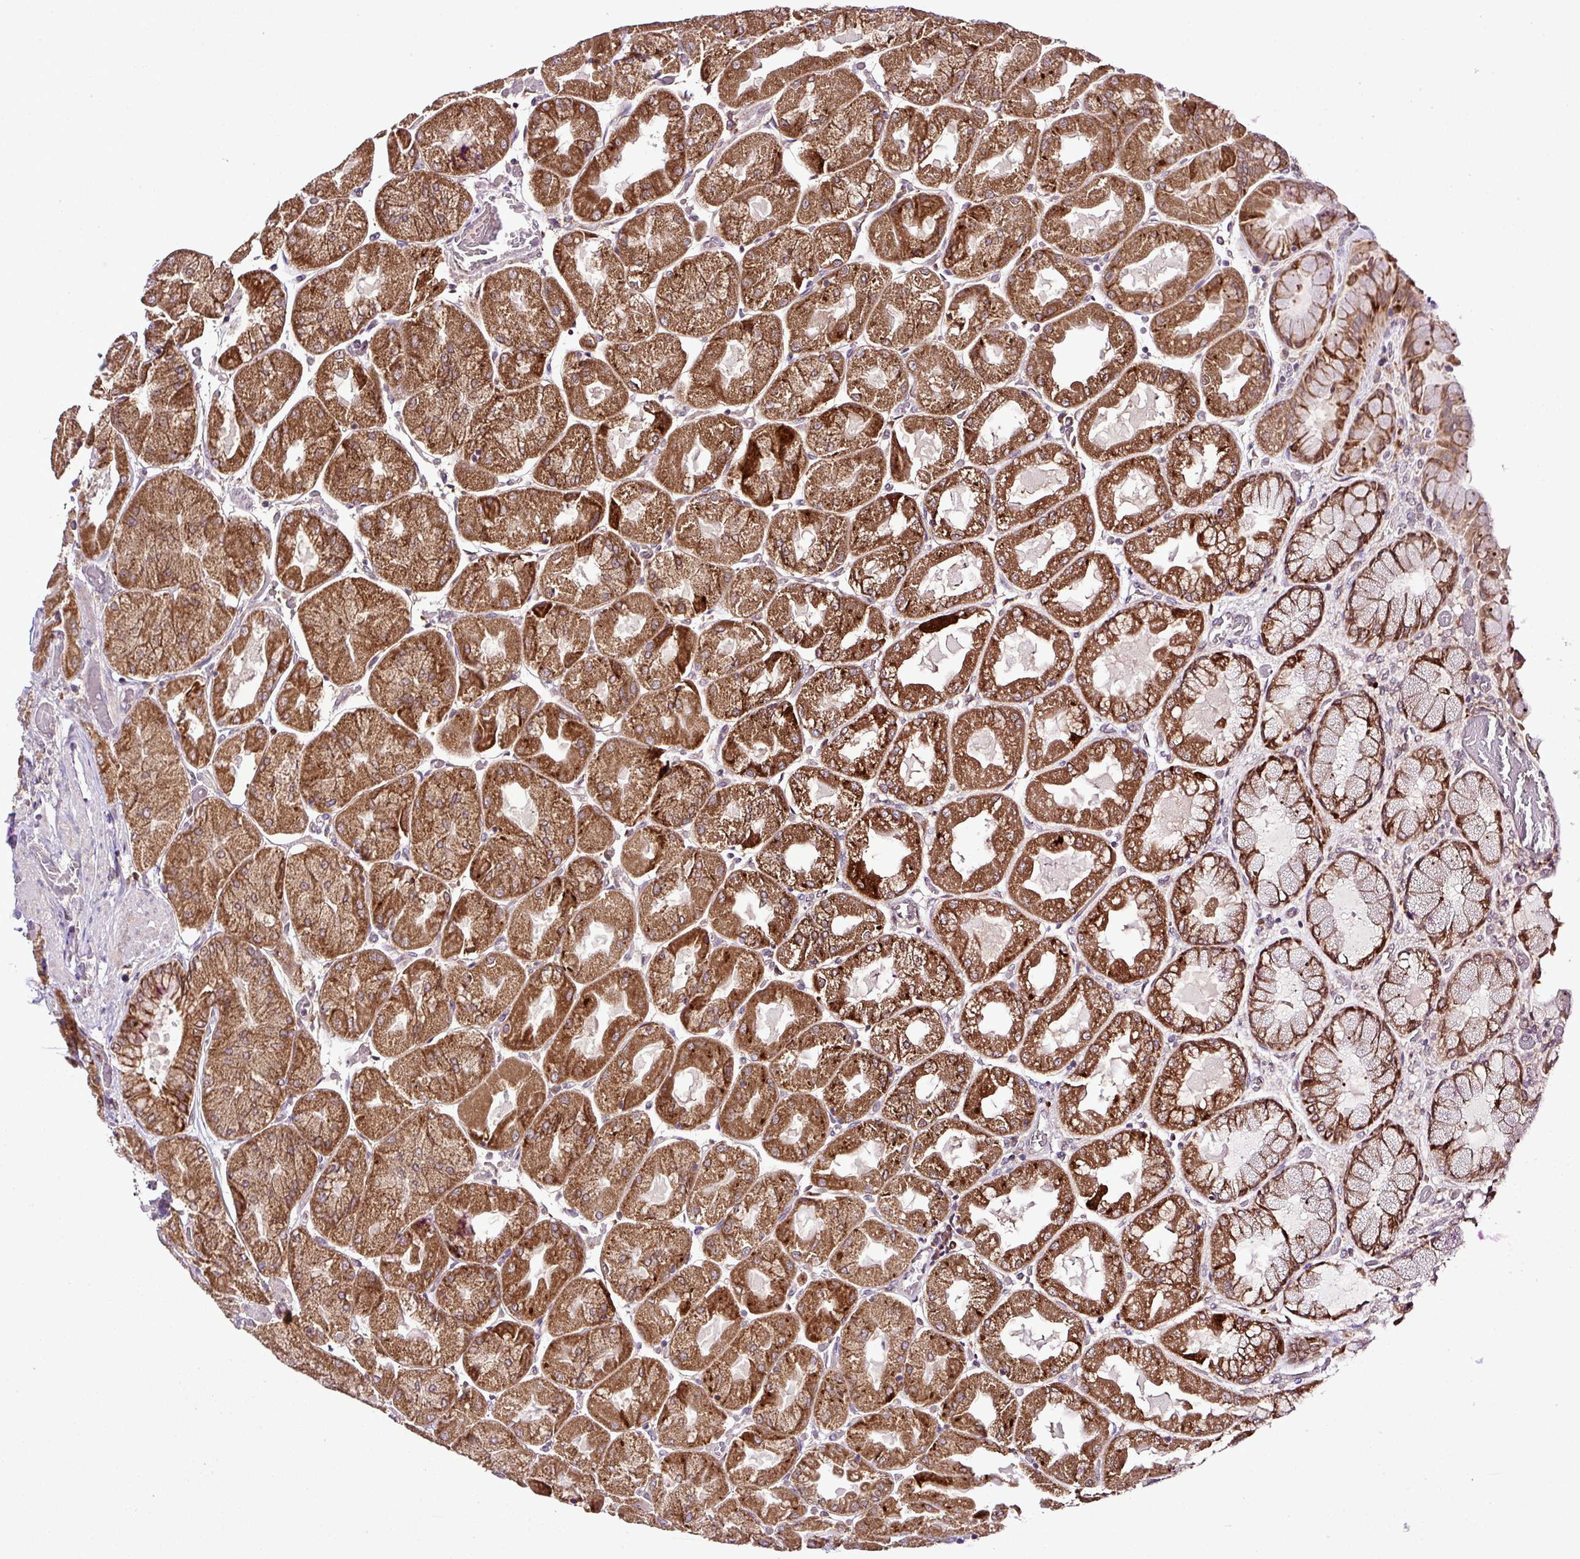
{"staining": {"intensity": "strong", "quantity": ">75%", "location": "cytoplasmic/membranous,nuclear"}, "tissue": "stomach", "cell_type": "Glandular cells", "image_type": "normal", "snomed": [{"axis": "morphology", "description": "Normal tissue, NOS"}, {"axis": "topography", "description": "Stomach"}], "caption": "A brown stain highlights strong cytoplasmic/membranous,nuclear staining of a protein in glandular cells of normal stomach.", "gene": "SMCO4", "patient": {"sex": "female", "age": 61}}